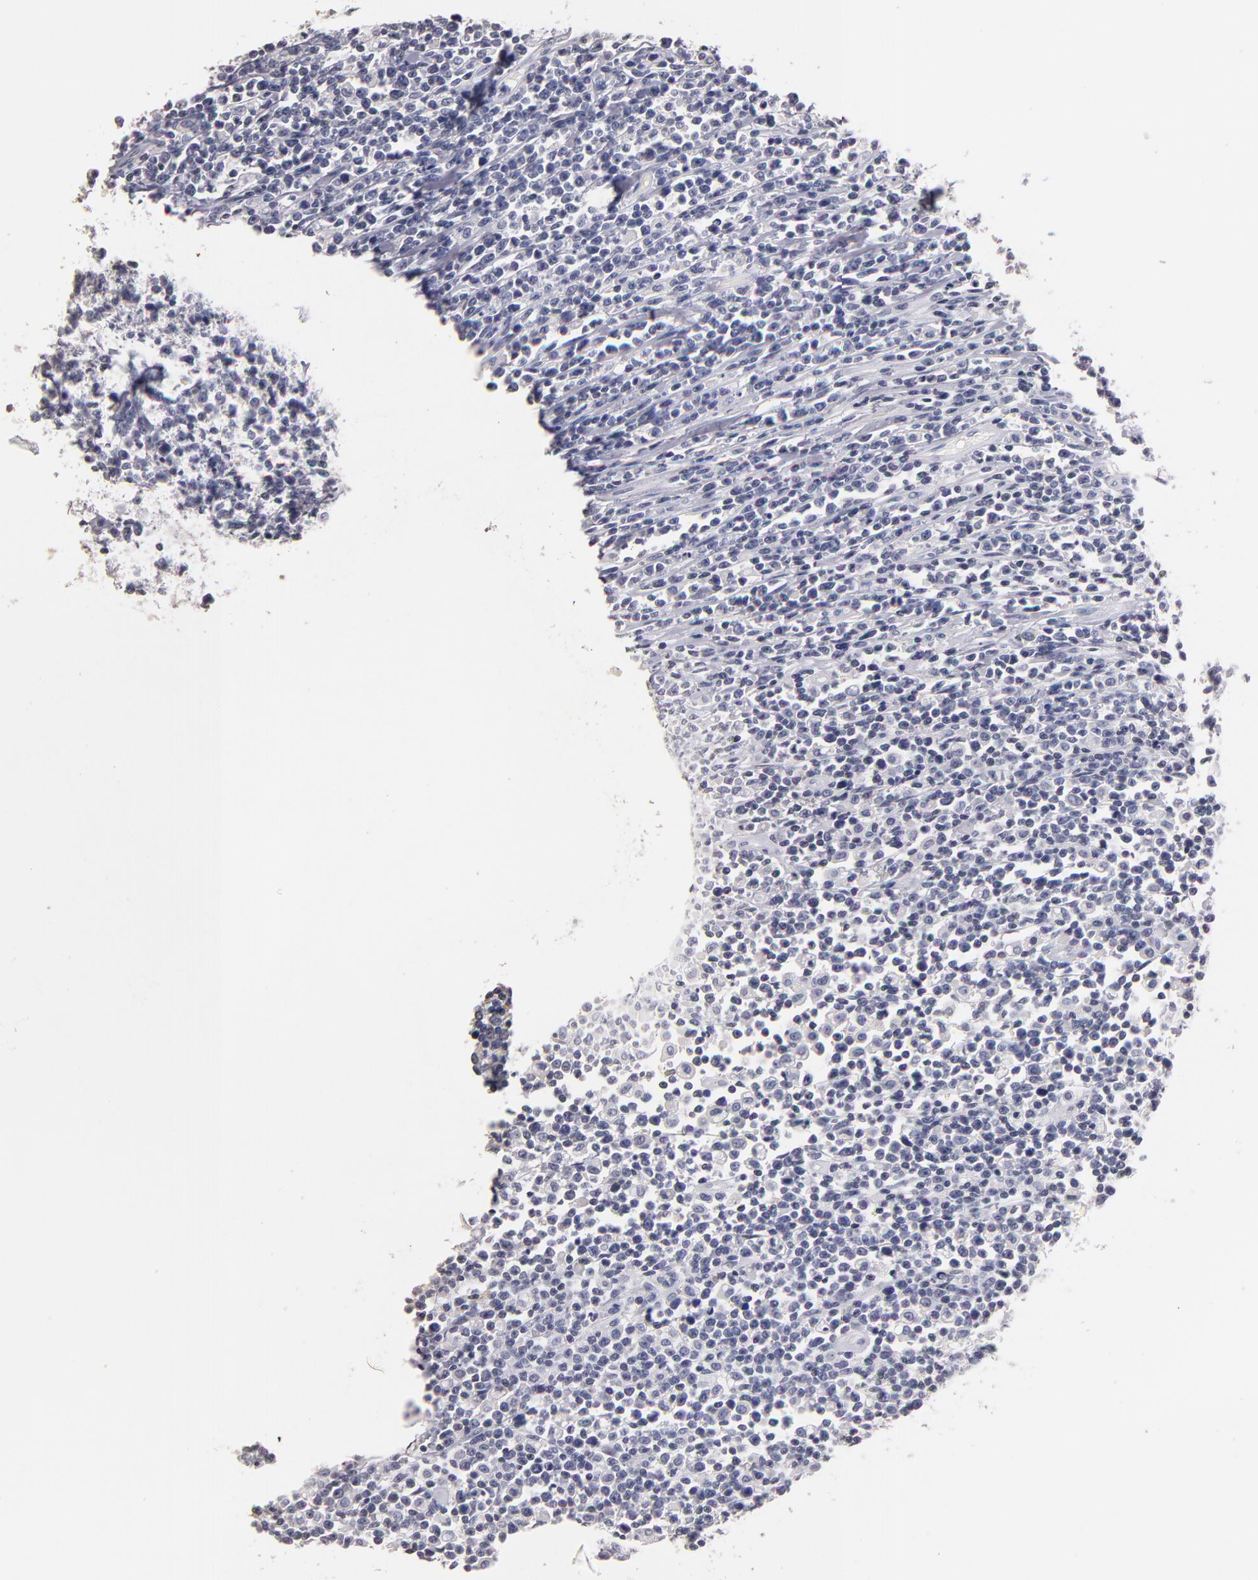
{"staining": {"intensity": "negative", "quantity": "none", "location": "none"}, "tissue": "lymphoma", "cell_type": "Tumor cells", "image_type": "cancer", "snomed": [{"axis": "morphology", "description": "Malignant lymphoma, non-Hodgkin's type, High grade"}, {"axis": "topography", "description": "Colon"}], "caption": "Immunohistochemical staining of lymphoma demonstrates no significant expression in tumor cells.", "gene": "SOX10", "patient": {"sex": "male", "age": 82}}